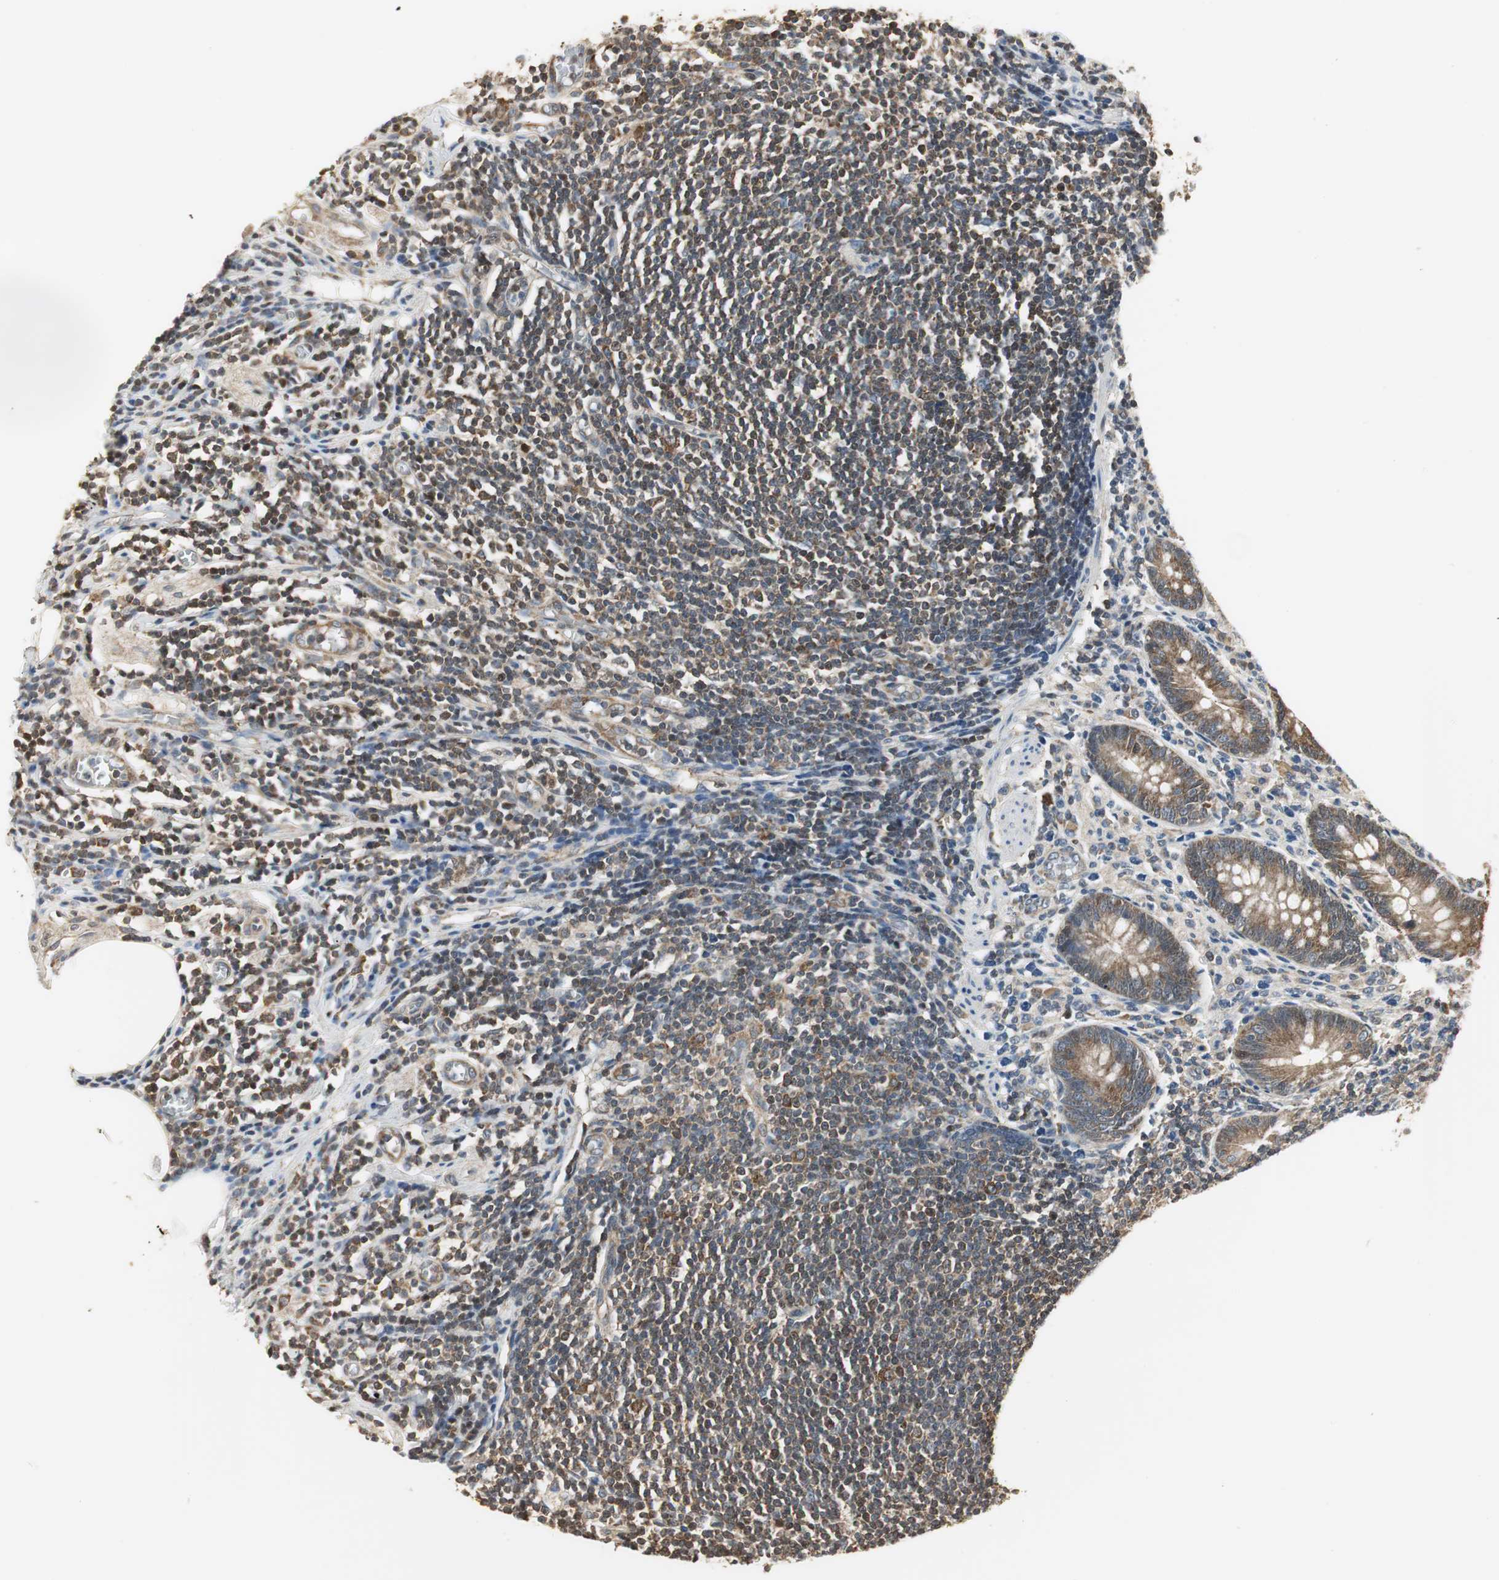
{"staining": {"intensity": "moderate", "quantity": ">75%", "location": "cytoplasmic/membranous"}, "tissue": "appendix", "cell_type": "Glandular cells", "image_type": "normal", "snomed": [{"axis": "morphology", "description": "Normal tissue, NOS"}, {"axis": "morphology", "description": "Inflammation, NOS"}, {"axis": "topography", "description": "Appendix"}], "caption": "The micrograph exhibits staining of unremarkable appendix, revealing moderate cytoplasmic/membranous protein staining (brown color) within glandular cells. The protein of interest is shown in brown color, while the nuclei are stained blue.", "gene": "CCT5", "patient": {"sex": "male", "age": 46}}